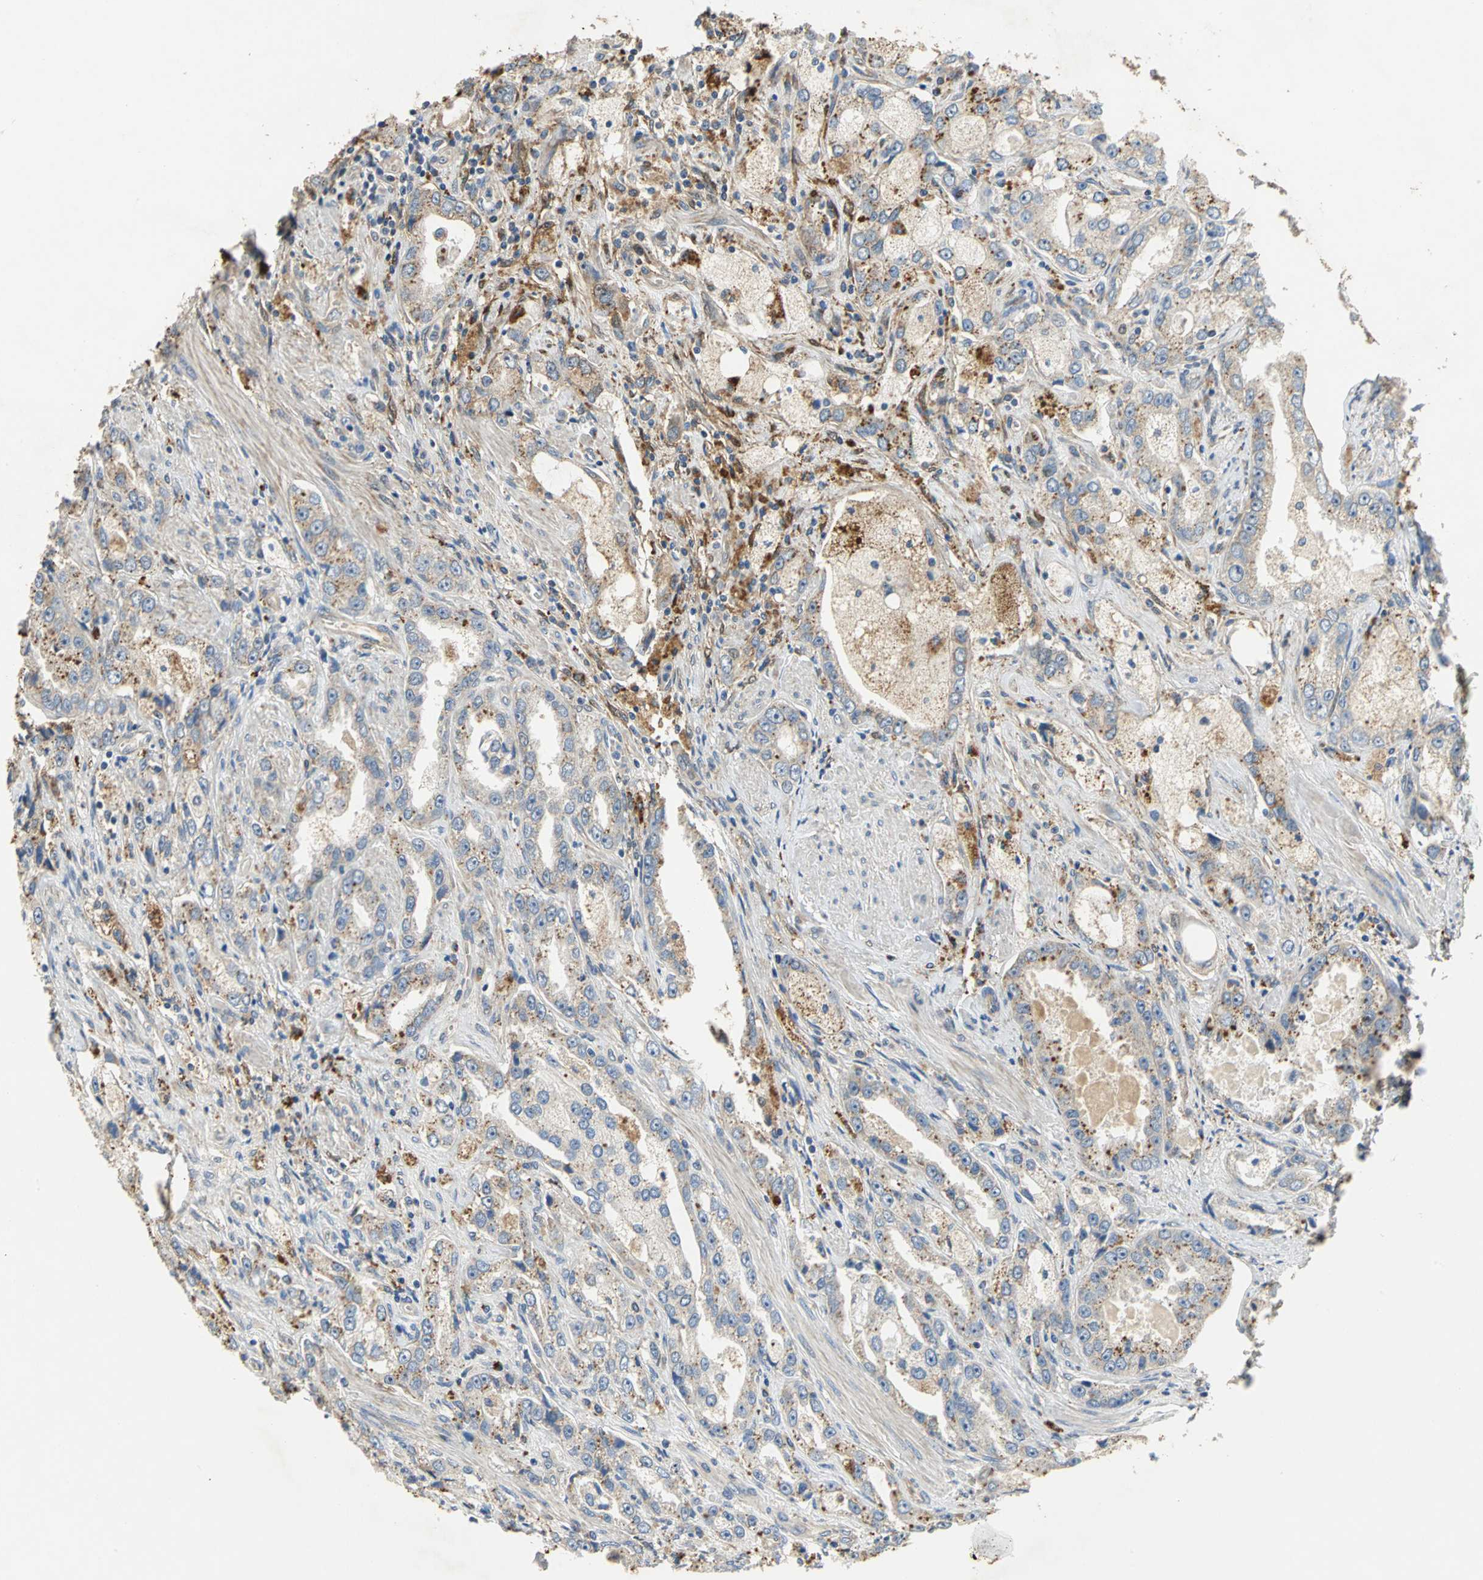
{"staining": {"intensity": "moderate", "quantity": "25%-75%", "location": "cytoplasmic/membranous"}, "tissue": "prostate cancer", "cell_type": "Tumor cells", "image_type": "cancer", "snomed": [{"axis": "morphology", "description": "Adenocarcinoma, High grade"}, {"axis": "topography", "description": "Prostate"}], "caption": "Protein staining of adenocarcinoma (high-grade) (prostate) tissue shows moderate cytoplasmic/membranous expression in approximately 25%-75% of tumor cells.", "gene": "IL17RB", "patient": {"sex": "male", "age": 63}}